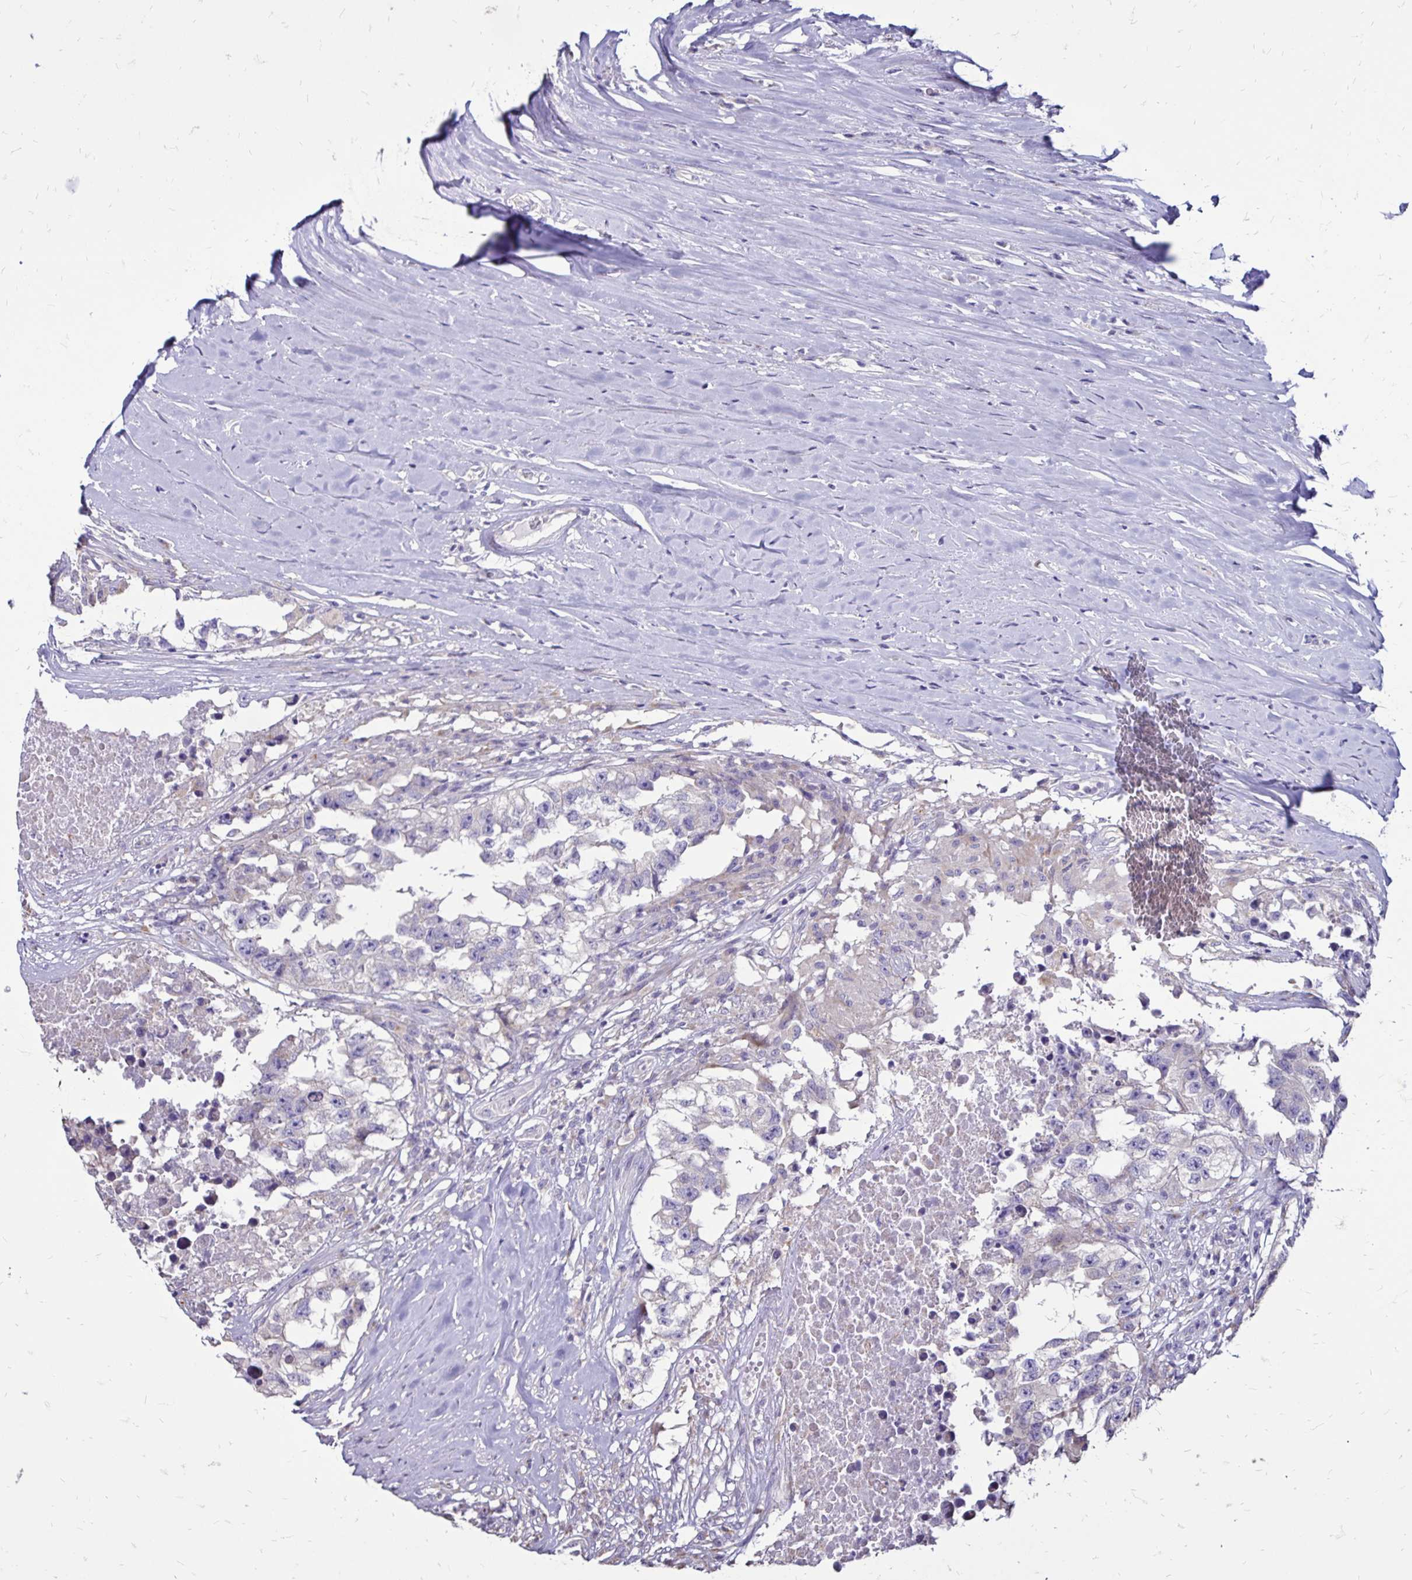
{"staining": {"intensity": "negative", "quantity": "none", "location": "none"}, "tissue": "testis cancer", "cell_type": "Tumor cells", "image_type": "cancer", "snomed": [{"axis": "morphology", "description": "Carcinoma, Embryonal, NOS"}, {"axis": "topography", "description": "Testis"}], "caption": "This is a histopathology image of IHC staining of testis cancer, which shows no expression in tumor cells.", "gene": "EVPL", "patient": {"sex": "male", "age": 83}}